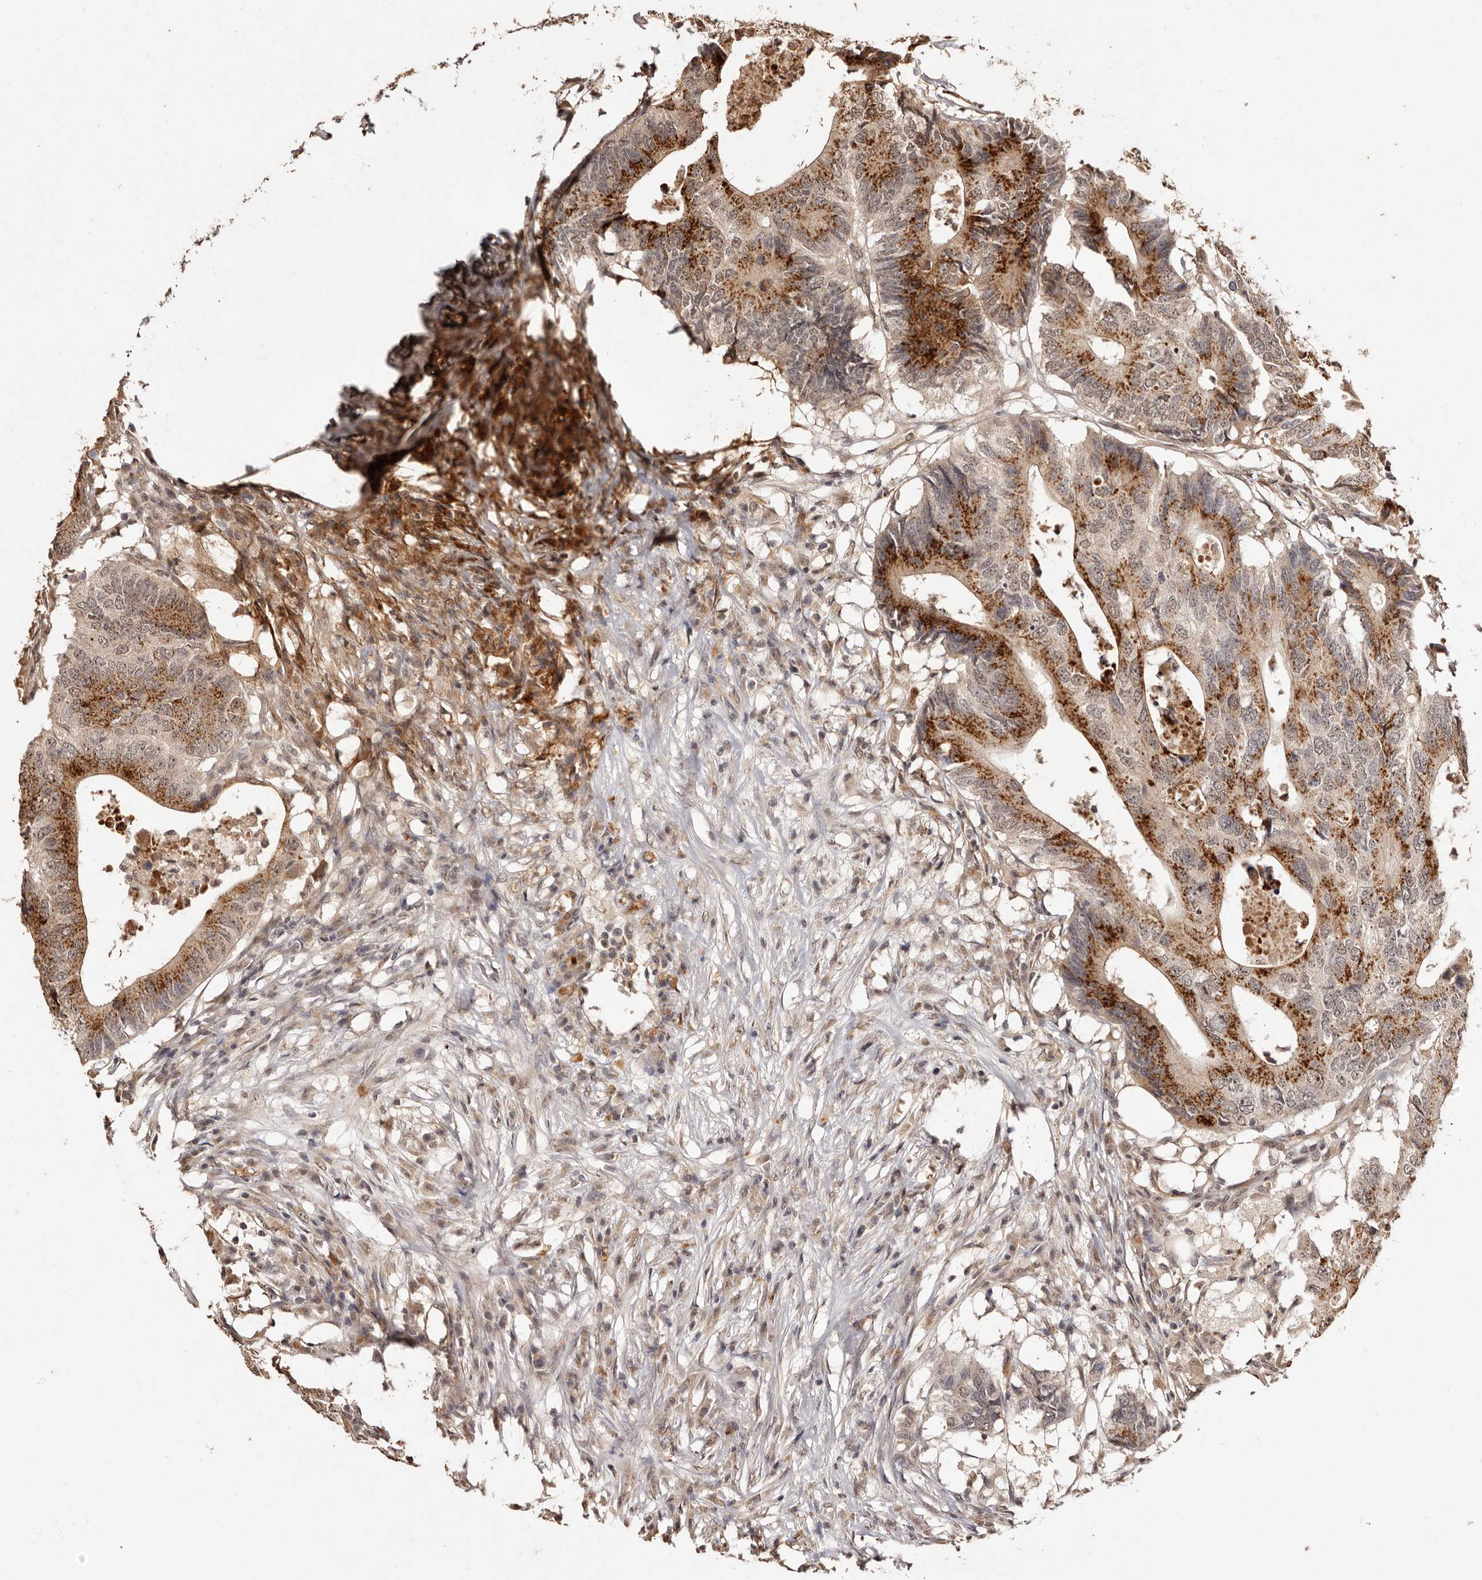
{"staining": {"intensity": "strong", "quantity": ">75%", "location": "cytoplasmic/membranous,nuclear"}, "tissue": "colorectal cancer", "cell_type": "Tumor cells", "image_type": "cancer", "snomed": [{"axis": "morphology", "description": "Adenocarcinoma, NOS"}, {"axis": "topography", "description": "Colon"}], "caption": "Immunohistochemical staining of colorectal adenocarcinoma demonstrates strong cytoplasmic/membranous and nuclear protein staining in approximately >75% of tumor cells.", "gene": "NOTCH1", "patient": {"sex": "male", "age": 71}}